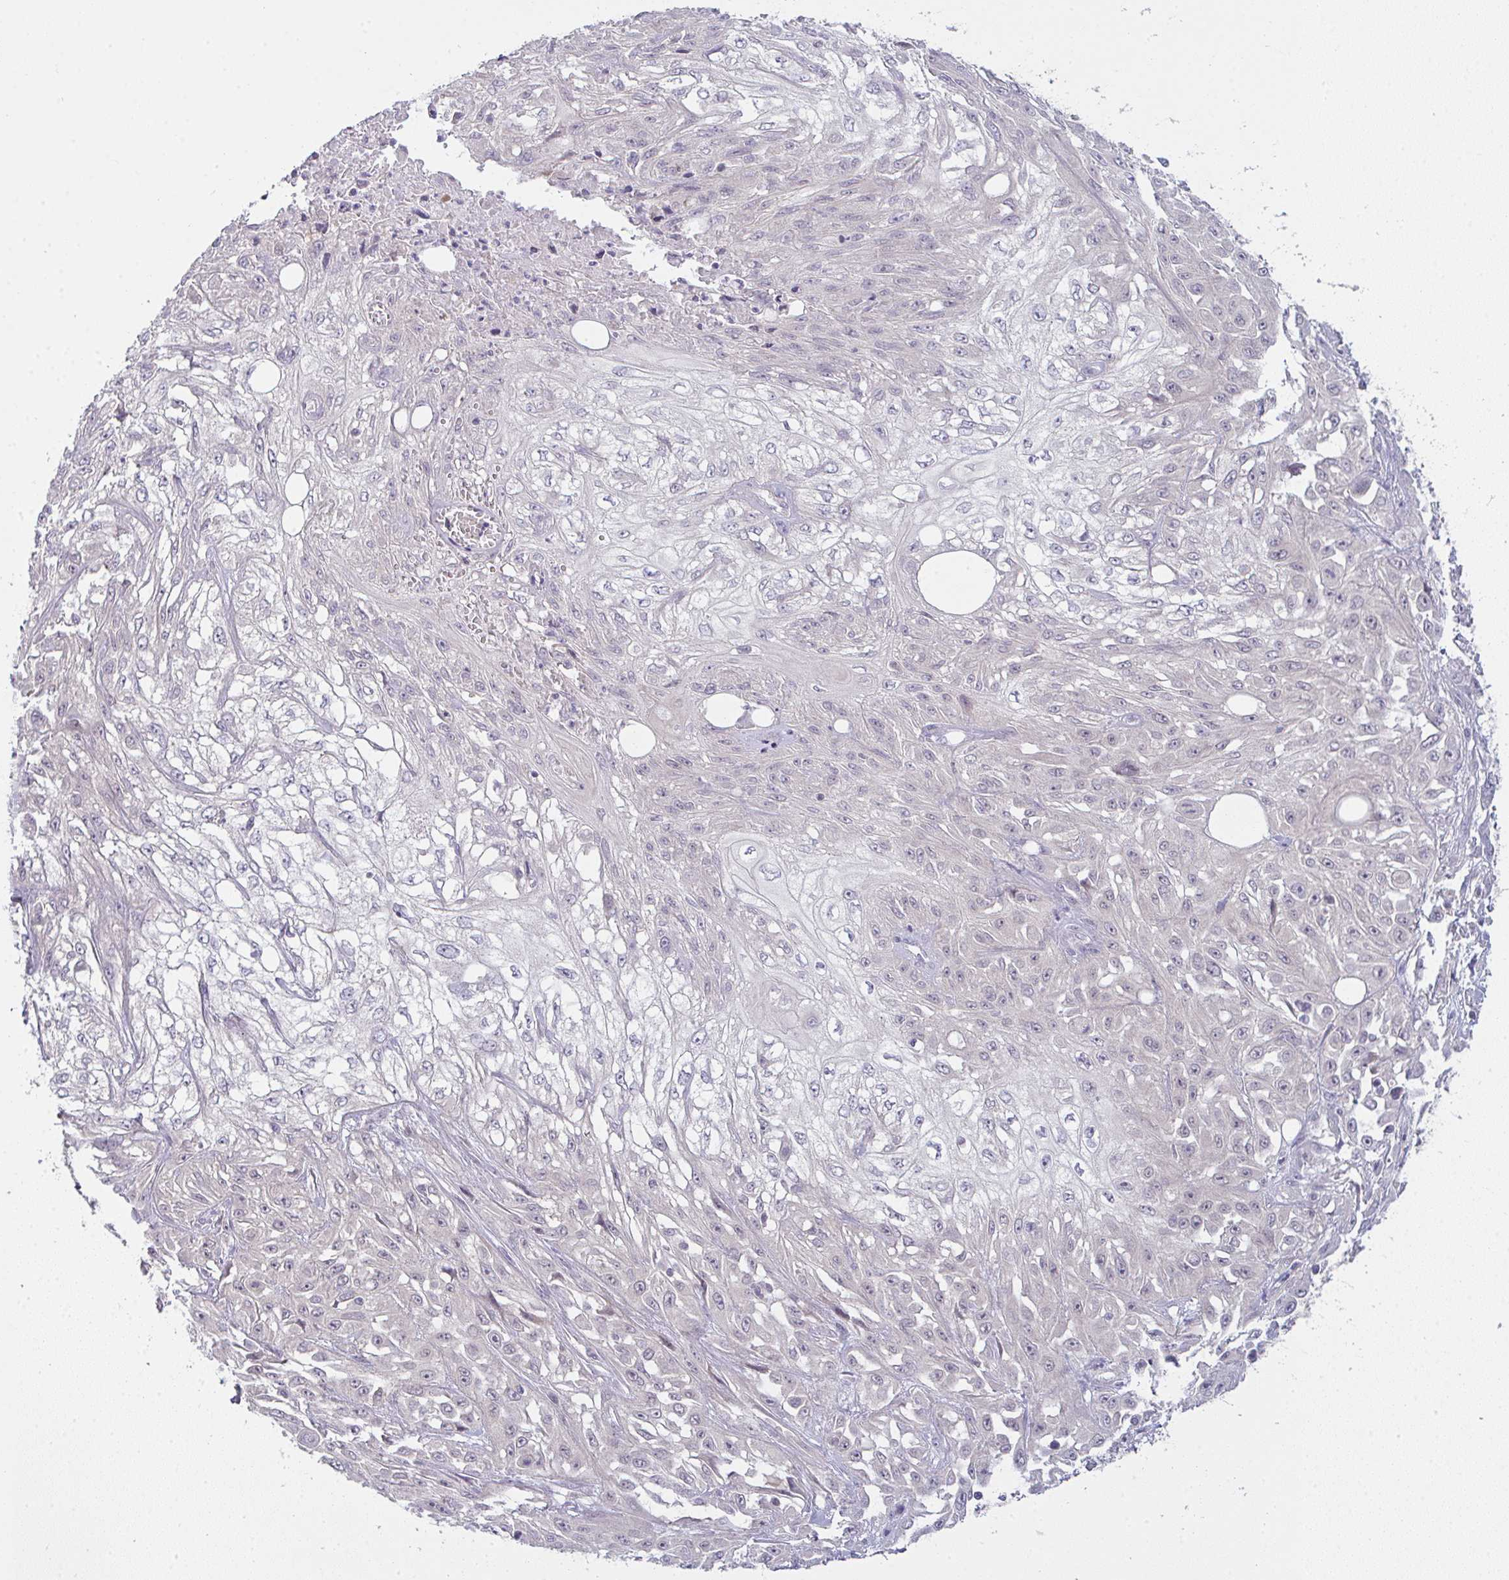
{"staining": {"intensity": "negative", "quantity": "none", "location": "none"}, "tissue": "skin cancer", "cell_type": "Tumor cells", "image_type": "cancer", "snomed": [{"axis": "morphology", "description": "Squamous cell carcinoma, NOS"}, {"axis": "morphology", "description": "Squamous cell carcinoma, metastatic, NOS"}, {"axis": "topography", "description": "Skin"}, {"axis": "topography", "description": "Lymph node"}], "caption": "There is no significant positivity in tumor cells of squamous cell carcinoma (skin).", "gene": "CSE1L", "patient": {"sex": "male", "age": 75}}